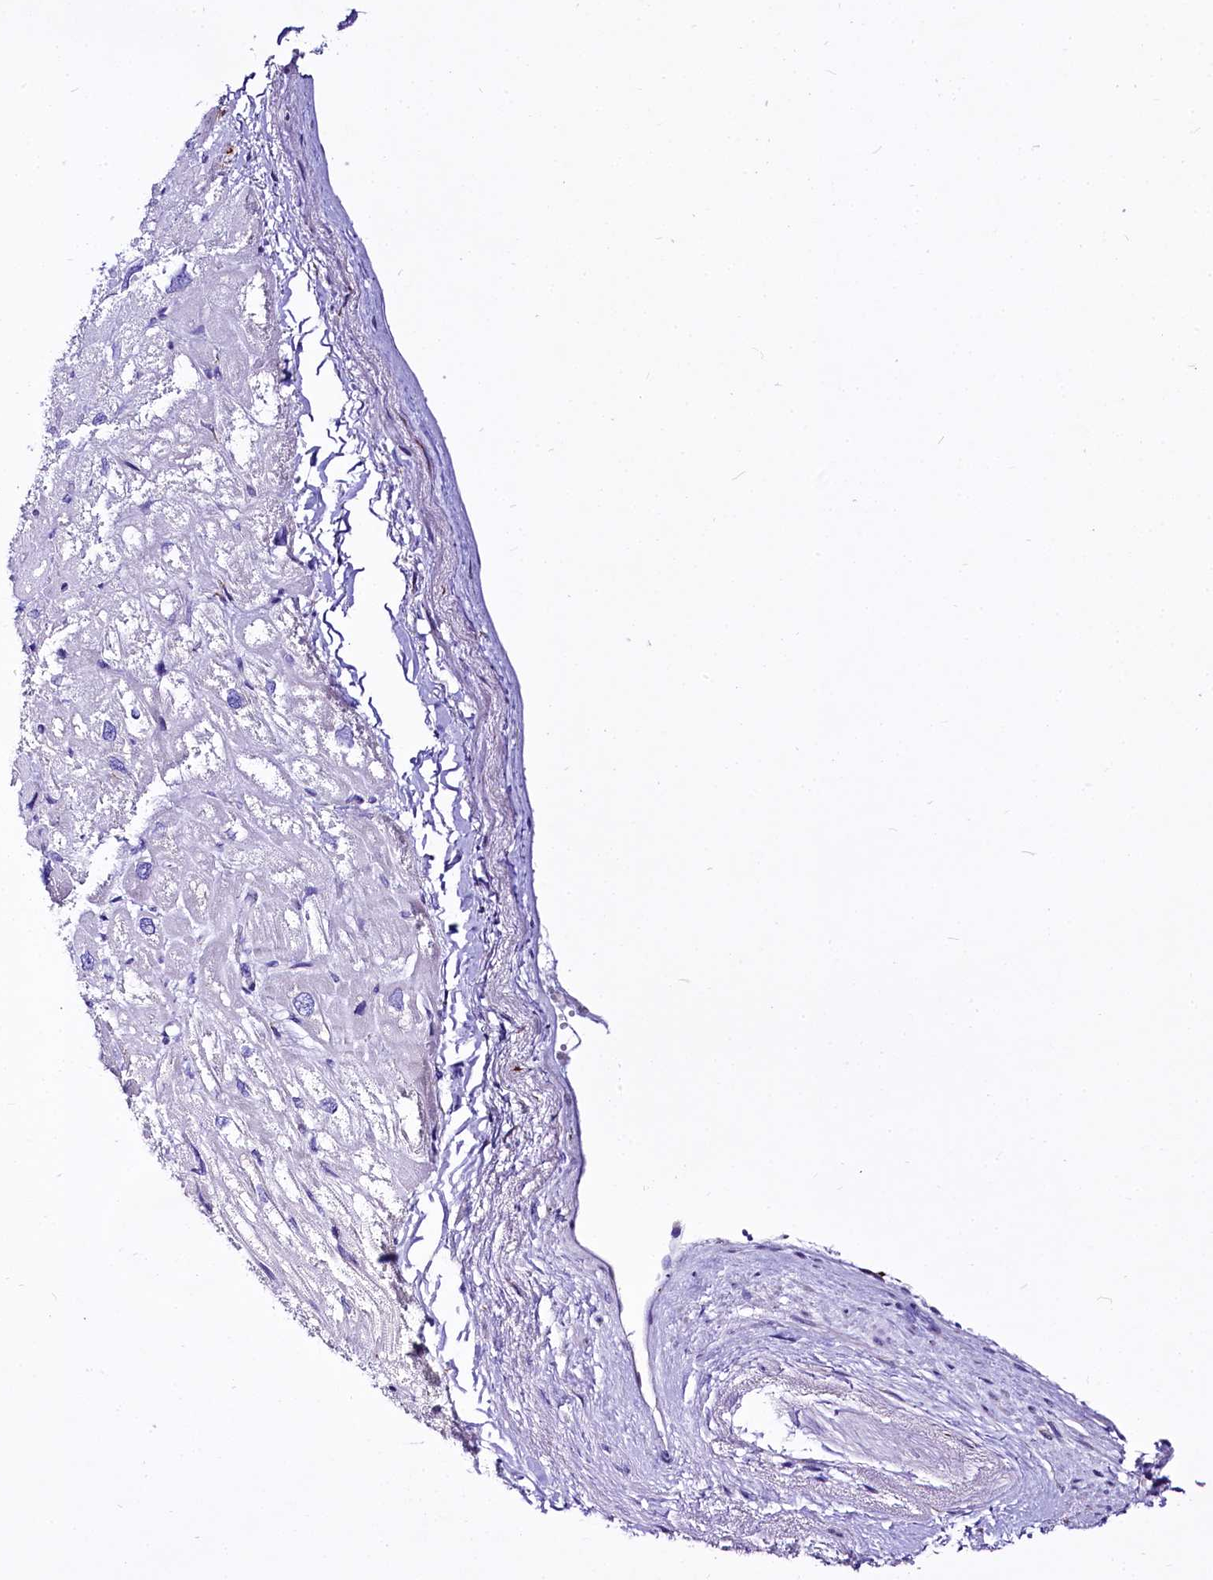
{"staining": {"intensity": "negative", "quantity": "none", "location": "none"}, "tissue": "heart muscle", "cell_type": "Cardiomyocytes", "image_type": "normal", "snomed": [{"axis": "morphology", "description": "Normal tissue, NOS"}, {"axis": "topography", "description": "Heart"}], "caption": "Immunohistochemistry (IHC) of normal heart muscle reveals no staining in cardiomyocytes.", "gene": "A2ML1", "patient": {"sex": "male", "age": 50}}